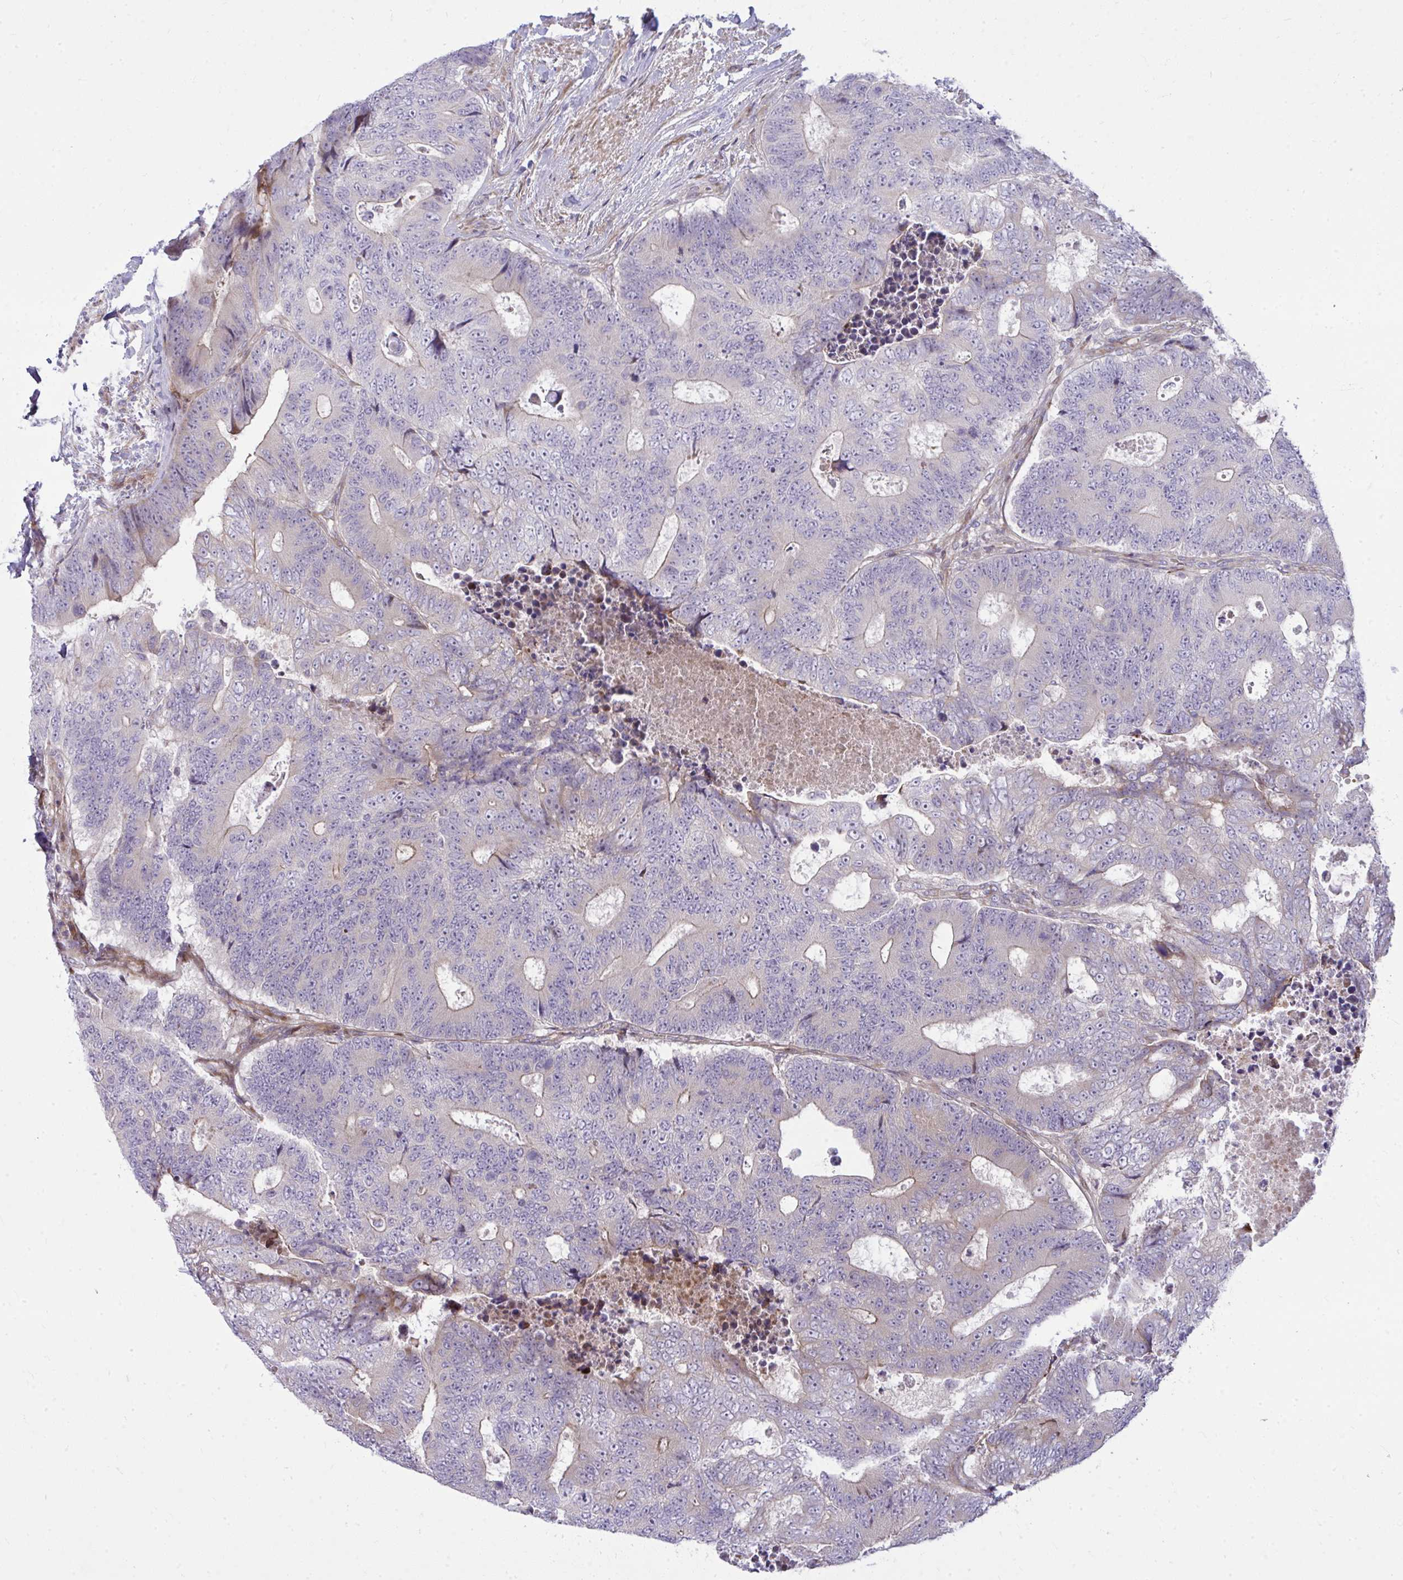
{"staining": {"intensity": "weak", "quantity": "<25%", "location": "cytoplasmic/membranous"}, "tissue": "colorectal cancer", "cell_type": "Tumor cells", "image_type": "cancer", "snomed": [{"axis": "morphology", "description": "Adenocarcinoma, NOS"}, {"axis": "topography", "description": "Colon"}], "caption": "High power microscopy photomicrograph of an immunohistochemistry photomicrograph of colorectal cancer (adenocarcinoma), revealing no significant expression in tumor cells. (Immunohistochemistry (ihc), brightfield microscopy, high magnification).", "gene": "ZSCAN9", "patient": {"sex": "female", "age": 48}}